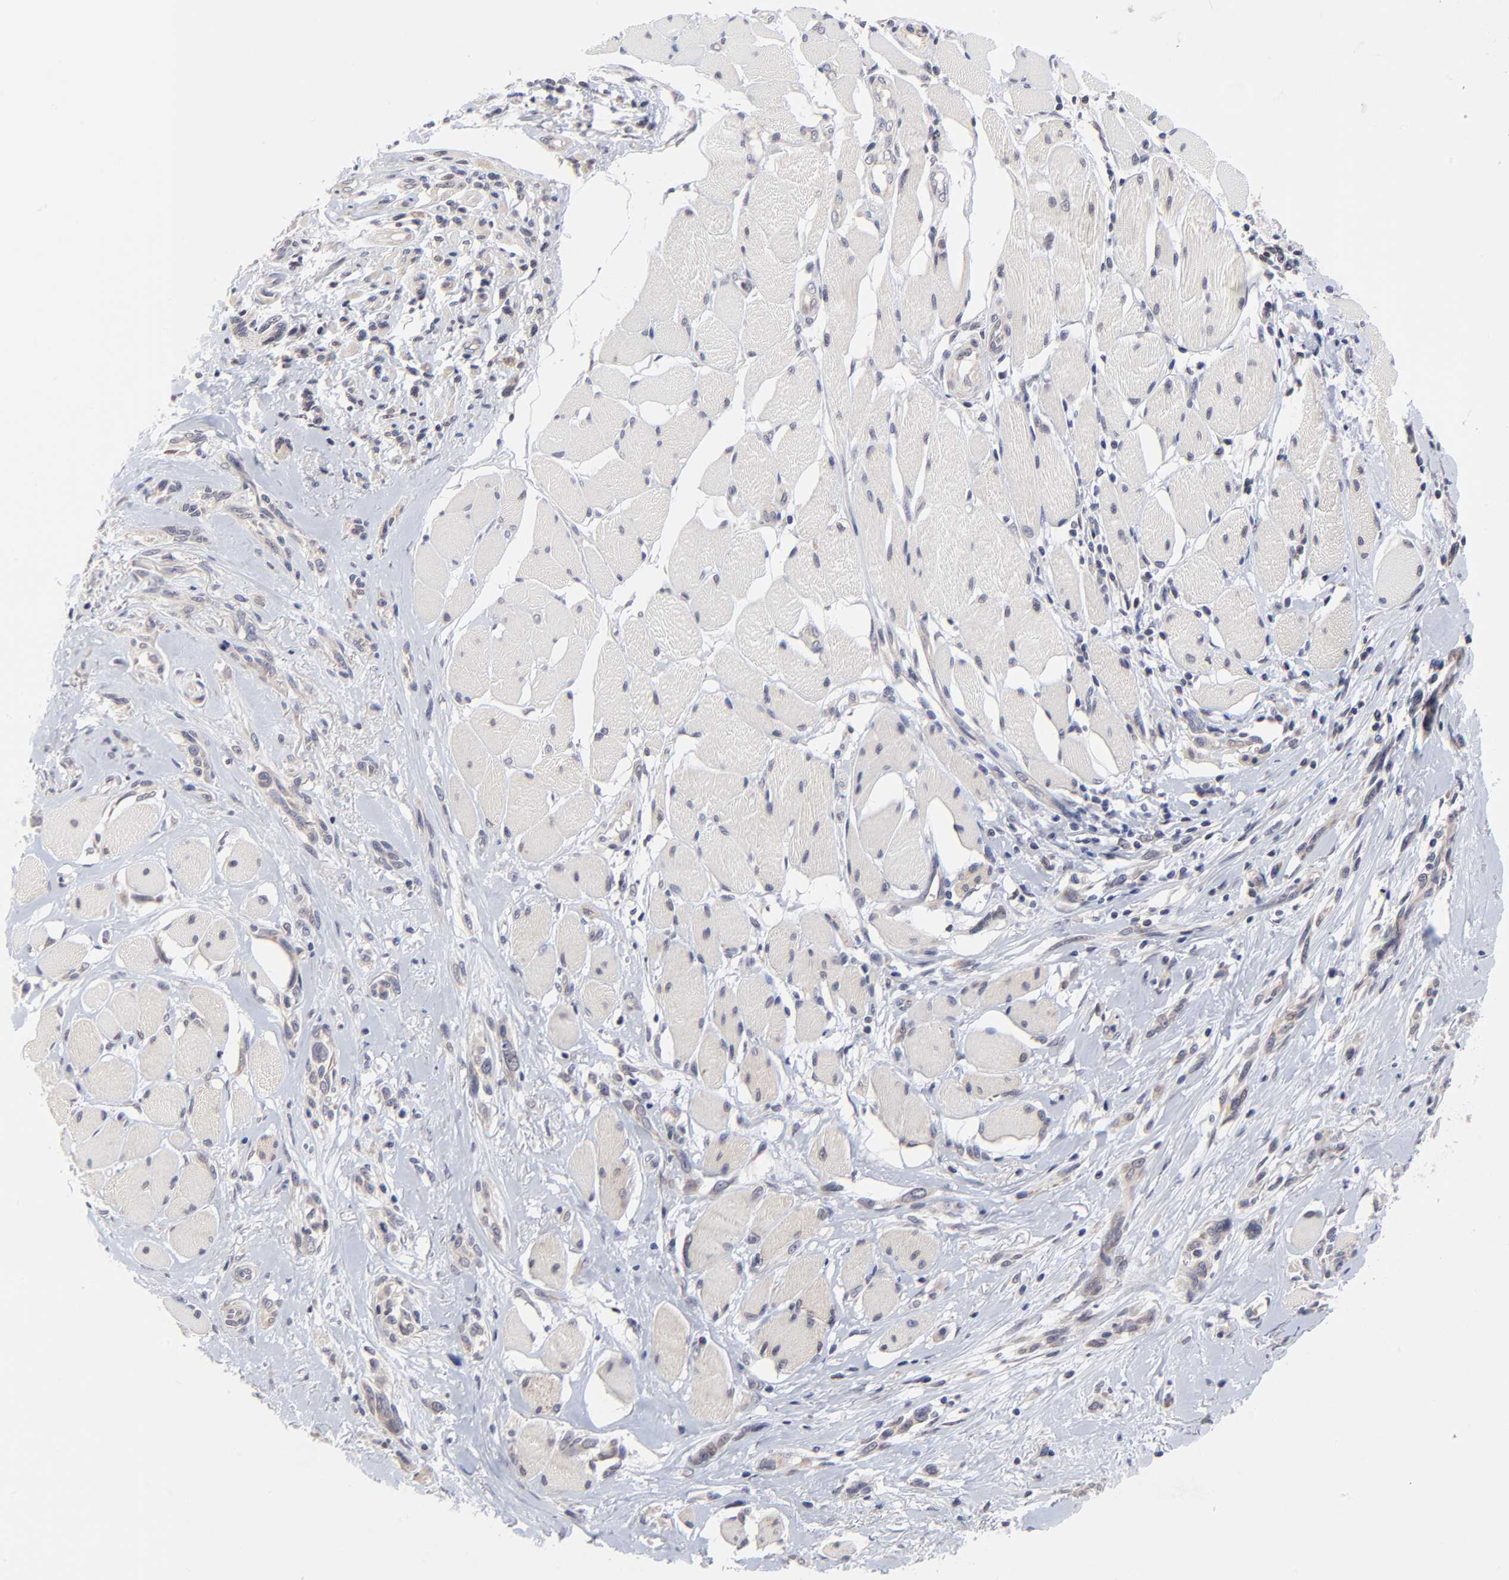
{"staining": {"intensity": "weak", "quantity": ">75%", "location": "cytoplasmic/membranous"}, "tissue": "melanoma", "cell_type": "Tumor cells", "image_type": "cancer", "snomed": [{"axis": "morphology", "description": "Malignant melanoma, NOS"}, {"axis": "topography", "description": "Skin"}], "caption": "Tumor cells show low levels of weak cytoplasmic/membranous positivity in approximately >75% of cells in melanoma. The staining is performed using DAB brown chromogen to label protein expression. The nuclei are counter-stained blue using hematoxylin.", "gene": "FBXO8", "patient": {"sex": "male", "age": 91}}